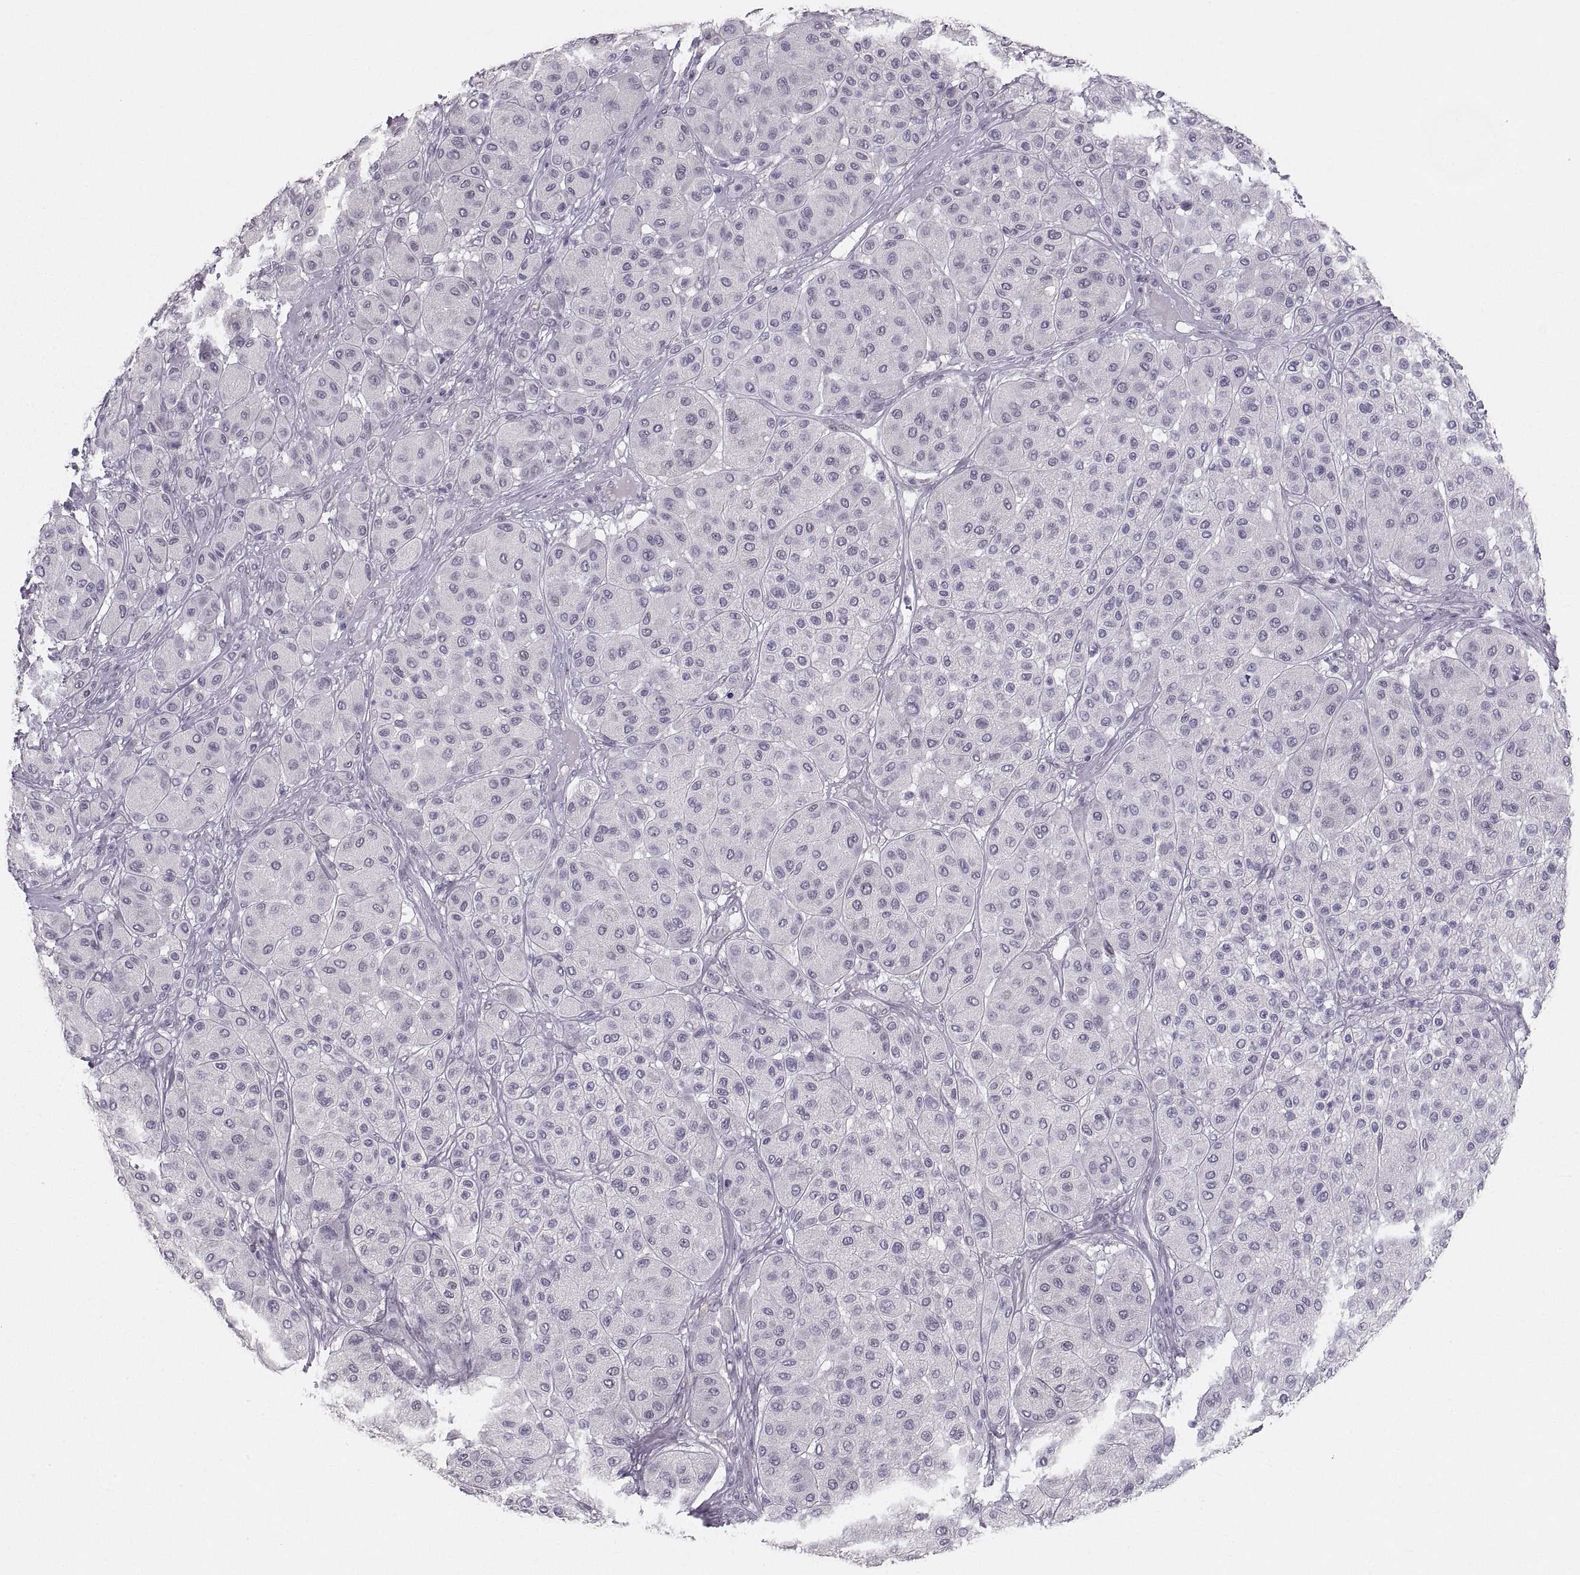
{"staining": {"intensity": "negative", "quantity": "none", "location": "none"}, "tissue": "melanoma", "cell_type": "Tumor cells", "image_type": "cancer", "snomed": [{"axis": "morphology", "description": "Malignant melanoma, Metastatic site"}, {"axis": "topography", "description": "Smooth muscle"}], "caption": "DAB (3,3'-diaminobenzidine) immunohistochemical staining of human malignant melanoma (metastatic site) demonstrates no significant staining in tumor cells. The staining is performed using DAB (3,3'-diaminobenzidine) brown chromogen with nuclei counter-stained in using hematoxylin.", "gene": "NANOS3", "patient": {"sex": "male", "age": 41}}